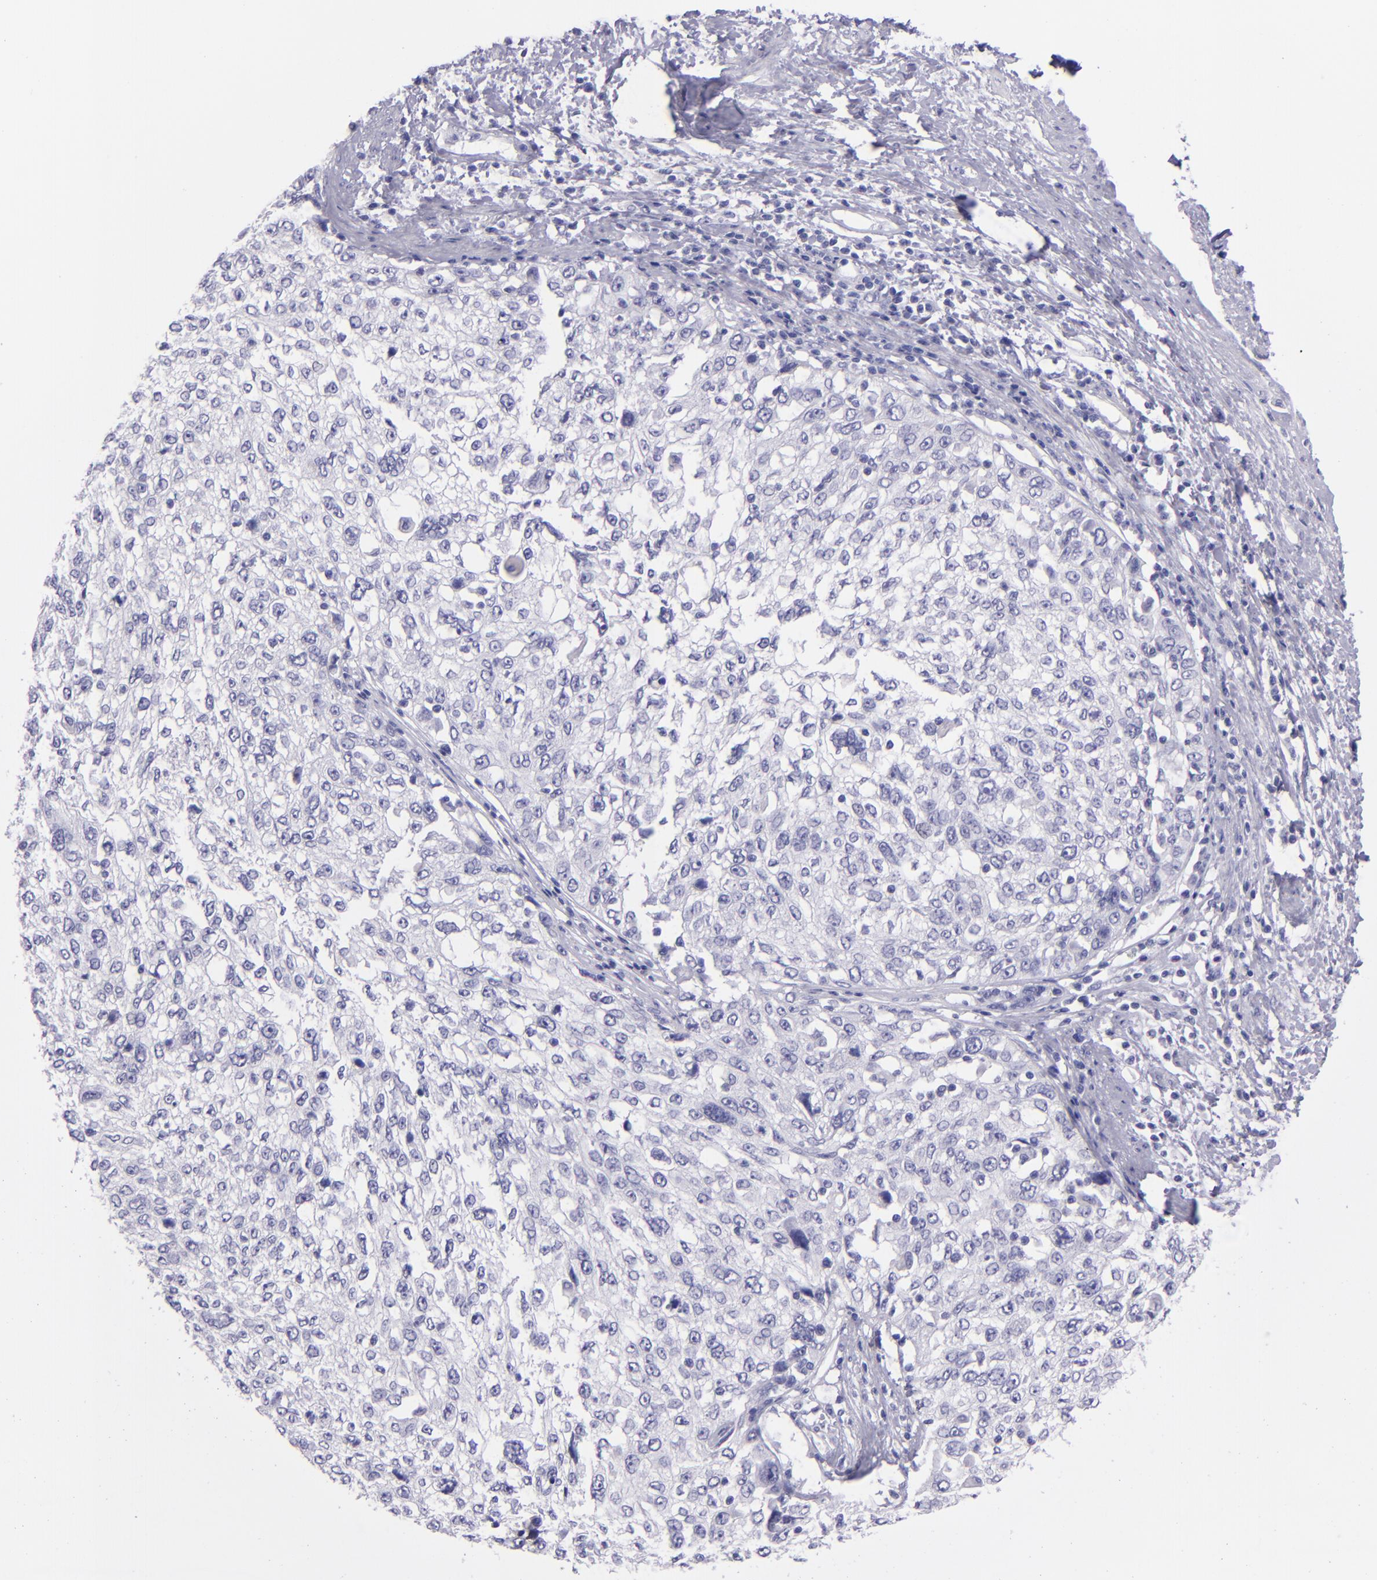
{"staining": {"intensity": "negative", "quantity": "none", "location": "none"}, "tissue": "cervical cancer", "cell_type": "Tumor cells", "image_type": "cancer", "snomed": [{"axis": "morphology", "description": "Squamous cell carcinoma, NOS"}, {"axis": "topography", "description": "Cervix"}], "caption": "Tumor cells show no significant protein expression in cervical cancer. The staining was performed using DAB to visualize the protein expression in brown, while the nuclei were stained in blue with hematoxylin (Magnification: 20x).", "gene": "TNNT3", "patient": {"sex": "female", "age": 57}}